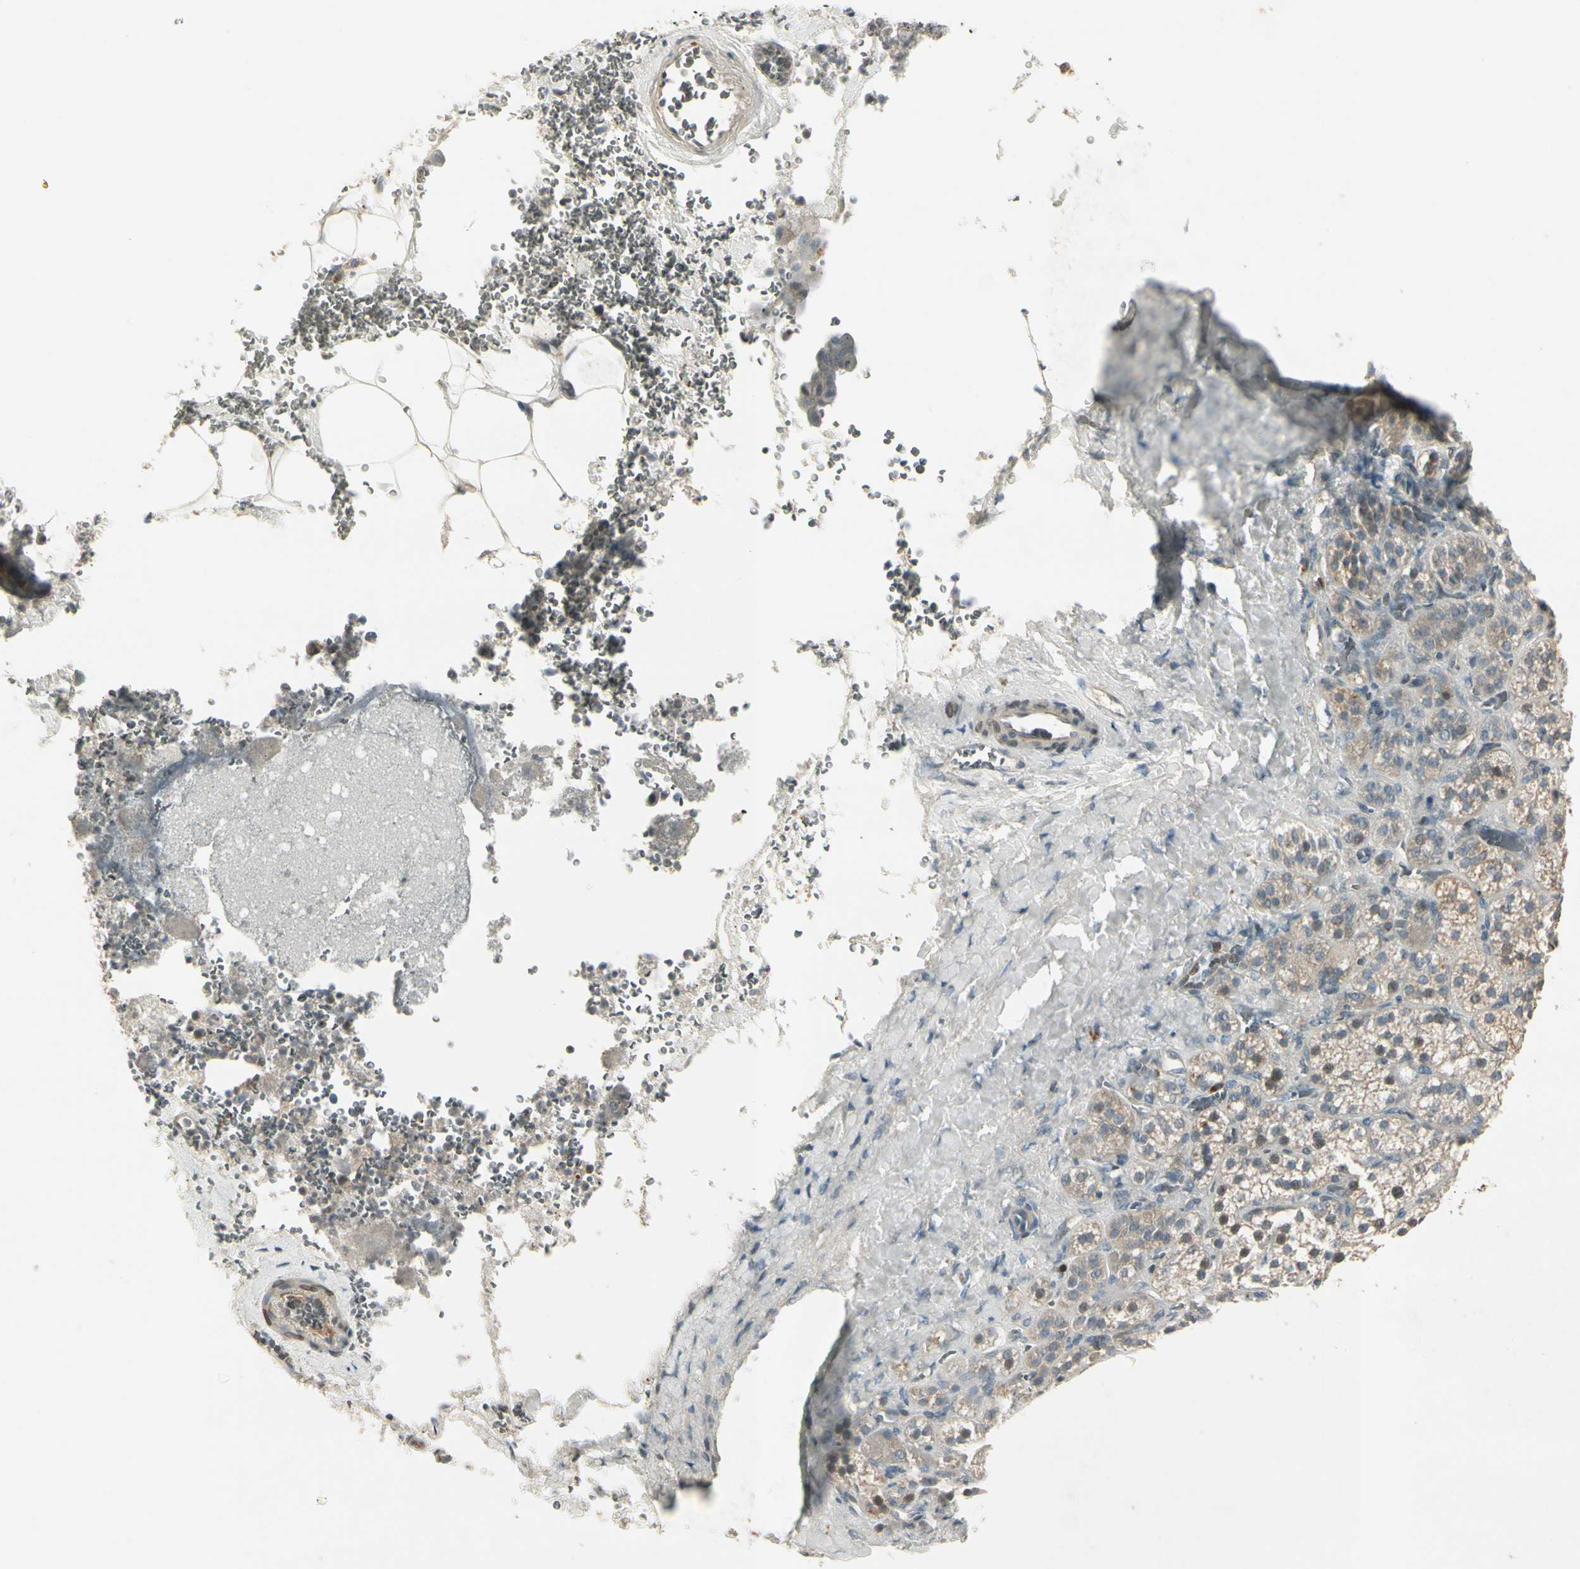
{"staining": {"intensity": "moderate", "quantity": "25%-75%", "location": "cytoplasmic/membranous,nuclear"}, "tissue": "adrenal gland", "cell_type": "Glandular cells", "image_type": "normal", "snomed": [{"axis": "morphology", "description": "Normal tissue, NOS"}, {"axis": "topography", "description": "Adrenal gland"}], "caption": "Protein positivity by immunohistochemistry exhibits moderate cytoplasmic/membranous,nuclear expression in approximately 25%-75% of glandular cells in benign adrenal gland. (DAB IHC, brown staining for protein, blue staining for nuclei).", "gene": "ICAM5", "patient": {"sex": "female", "age": 71}}